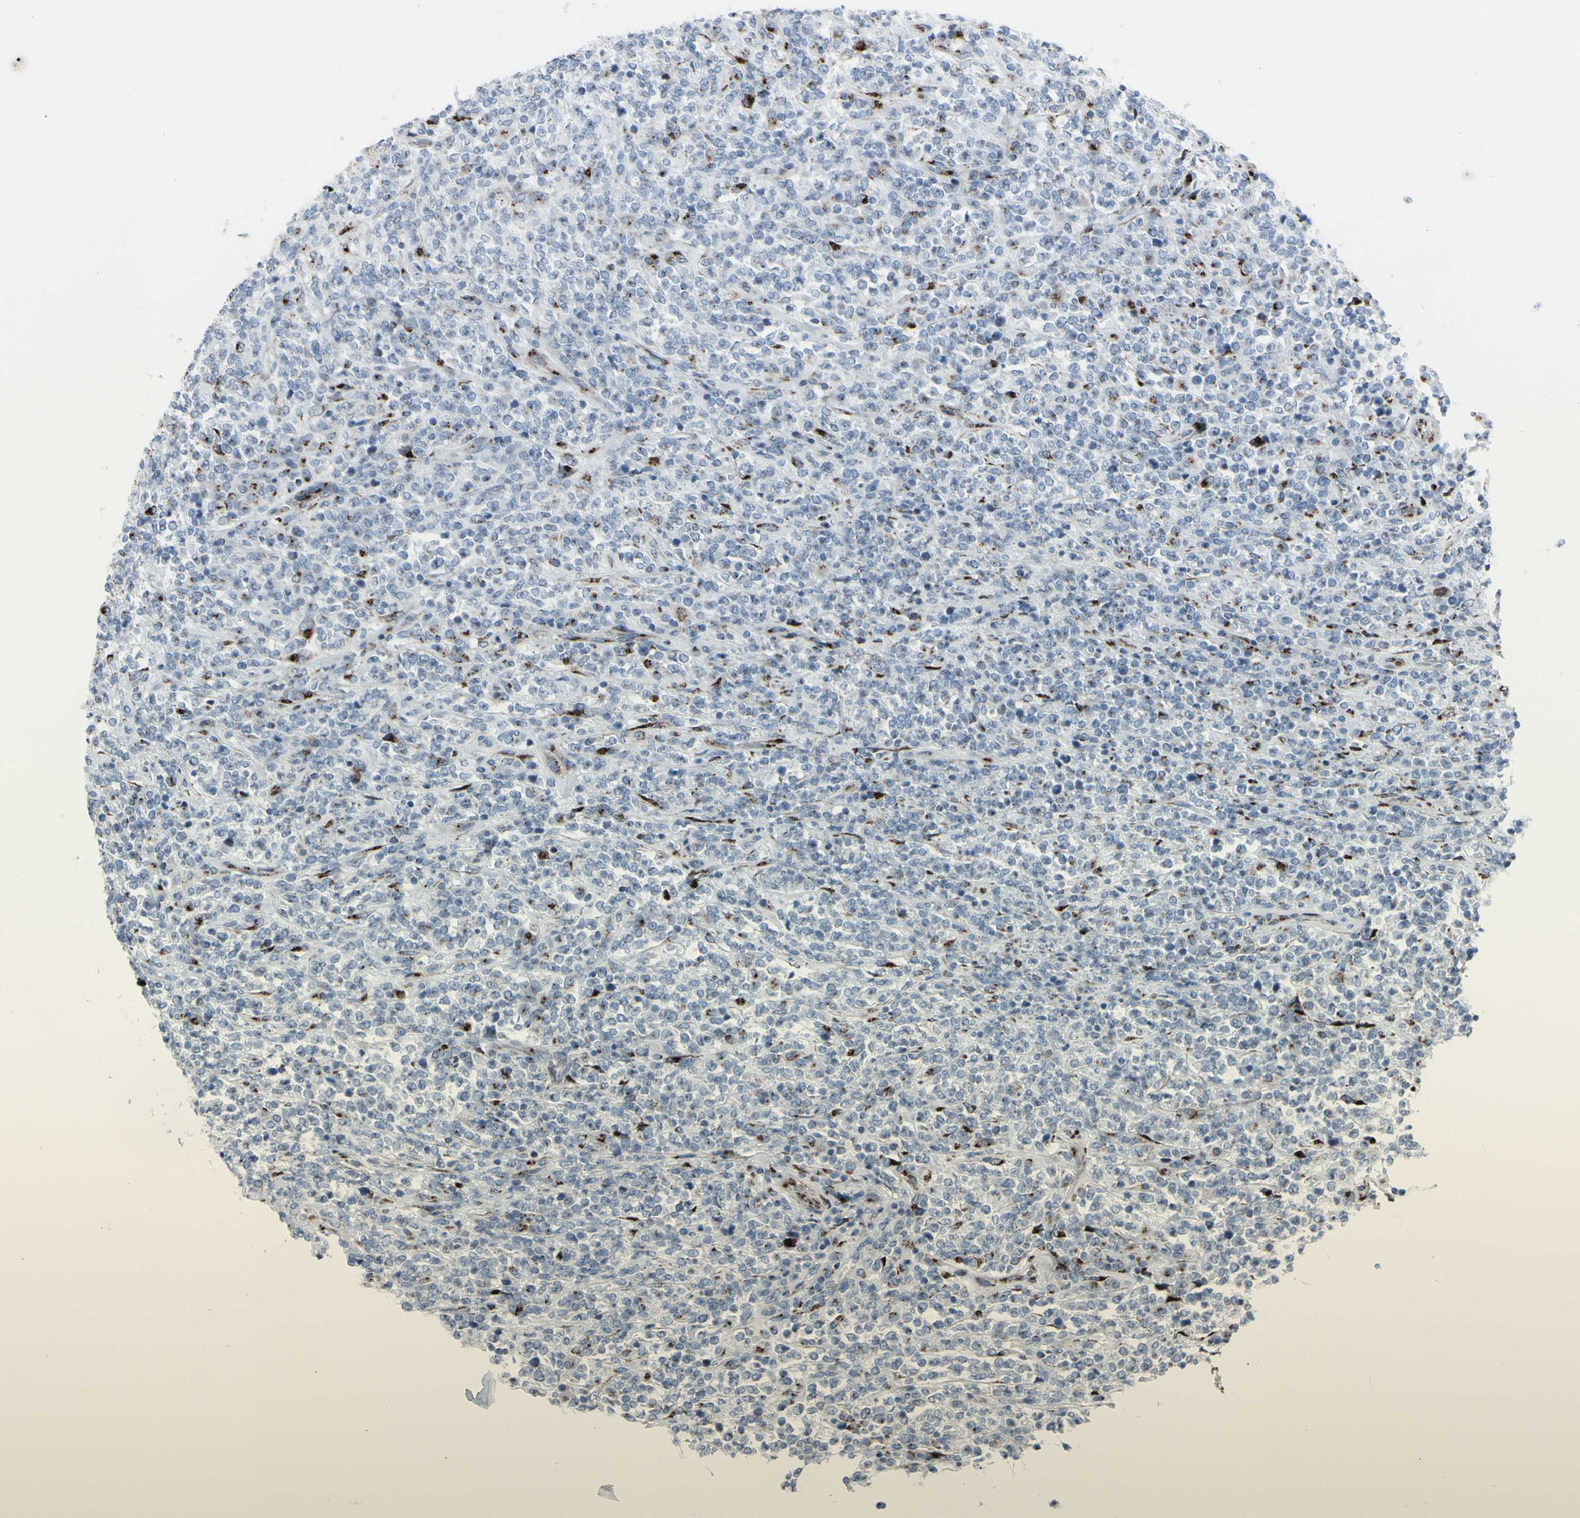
{"staining": {"intensity": "moderate", "quantity": "<25%", "location": "cytoplasmic/membranous"}, "tissue": "lymphoma", "cell_type": "Tumor cells", "image_type": "cancer", "snomed": [{"axis": "morphology", "description": "Malignant lymphoma, non-Hodgkin's type, High grade"}, {"axis": "topography", "description": "Soft tissue"}], "caption": "Immunohistochemical staining of malignant lymphoma, non-Hodgkin's type (high-grade) exhibits low levels of moderate cytoplasmic/membranous expression in approximately <25% of tumor cells. (DAB IHC, brown staining for protein, blue staining for nuclei).", "gene": "GLG1", "patient": {"sex": "male", "age": 18}}